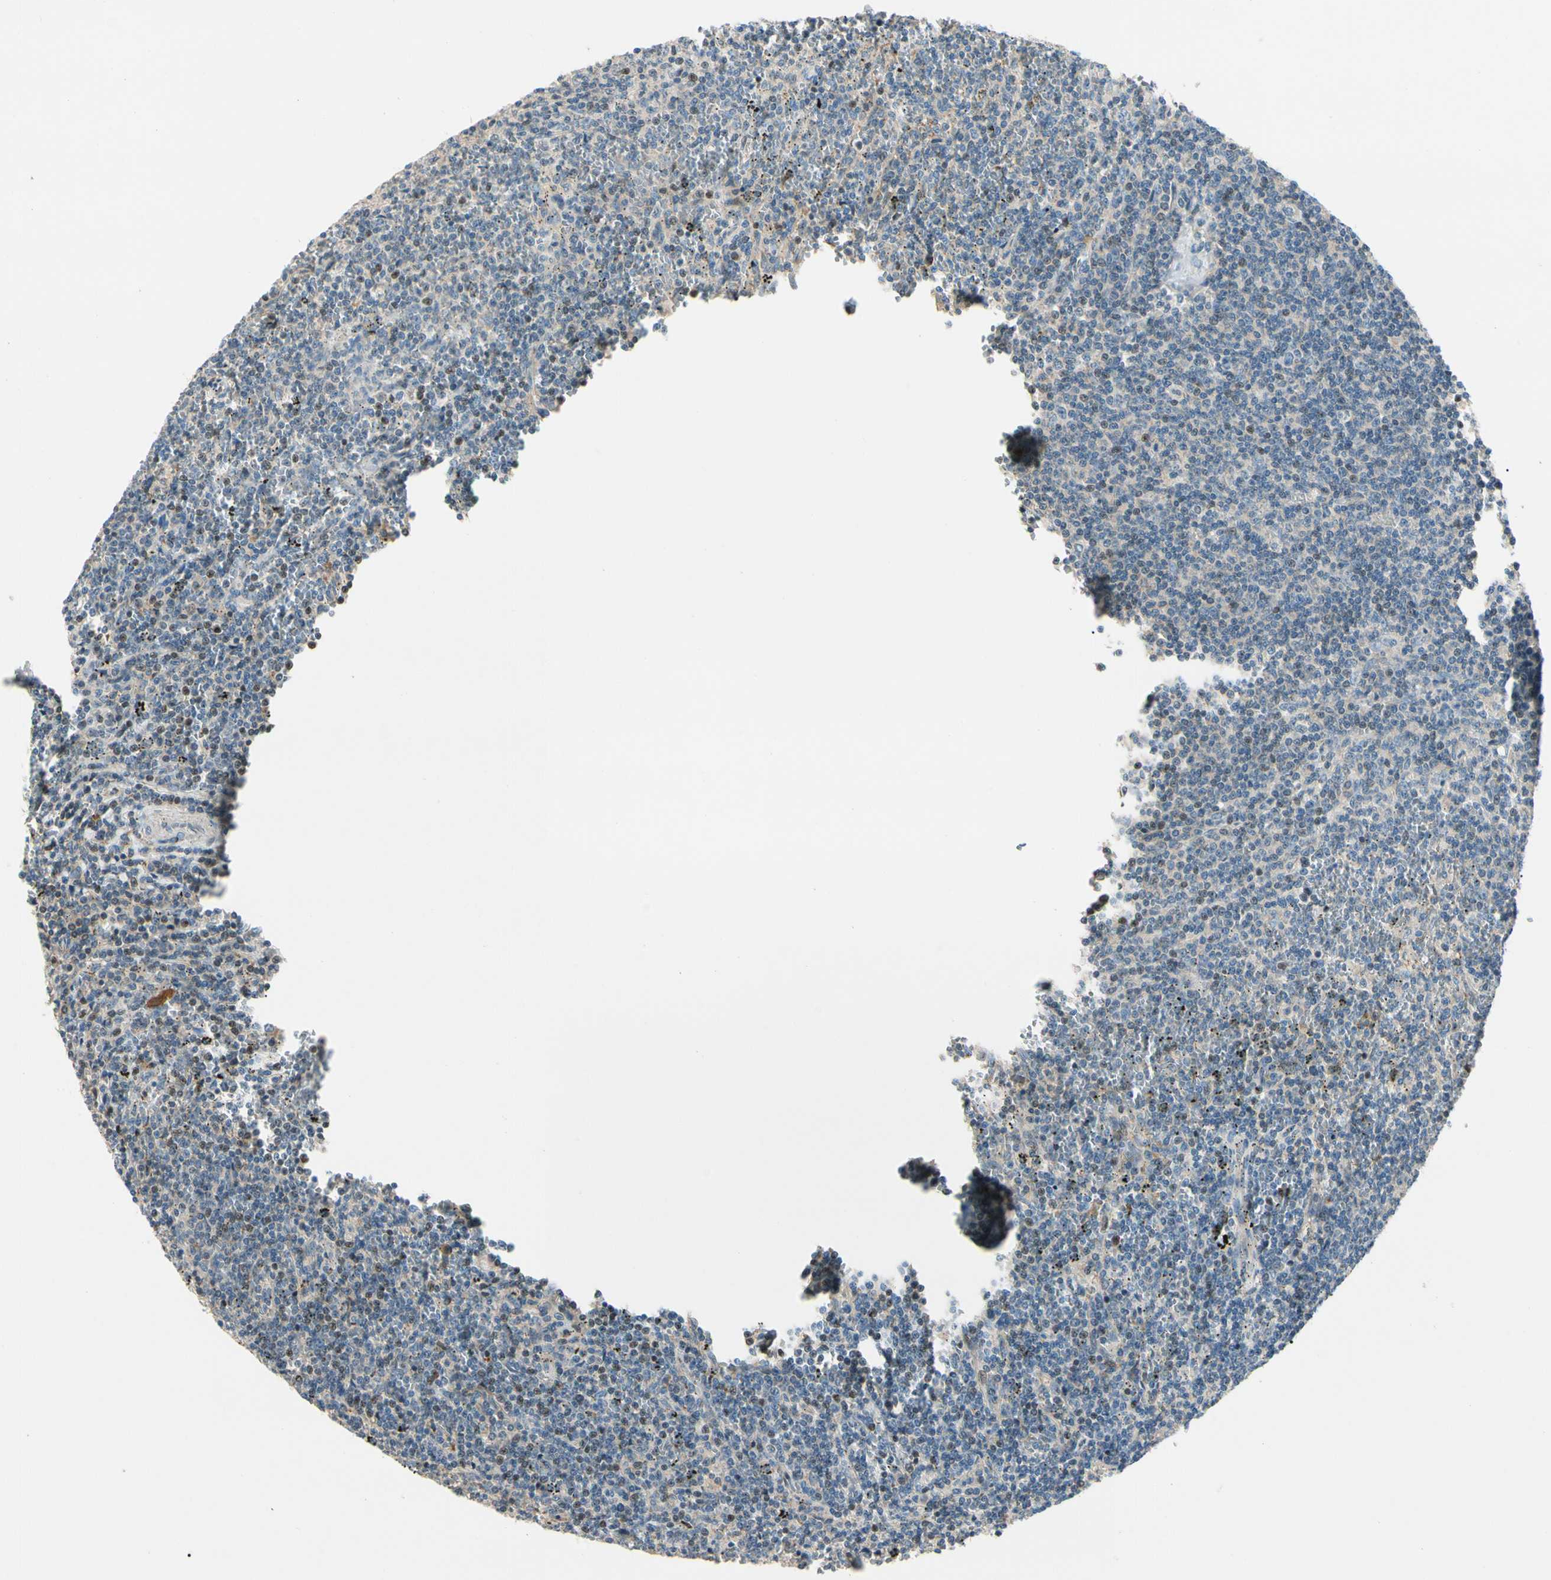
{"staining": {"intensity": "weak", "quantity": "<25%", "location": "cytoplasmic/membranous"}, "tissue": "lymphoma", "cell_type": "Tumor cells", "image_type": "cancer", "snomed": [{"axis": "morphology", "description": "Malignant lymphoma, non-Hodgkin's type, Low grade"}, {"axis": "topography", "description": "Spleen"}], "caption": "Immunohistochemical staining of human lymphoma exhibits no significant staining in tumor cells.", "gene": "CDH6", "patient": {"sex": "female", "age": 50}}